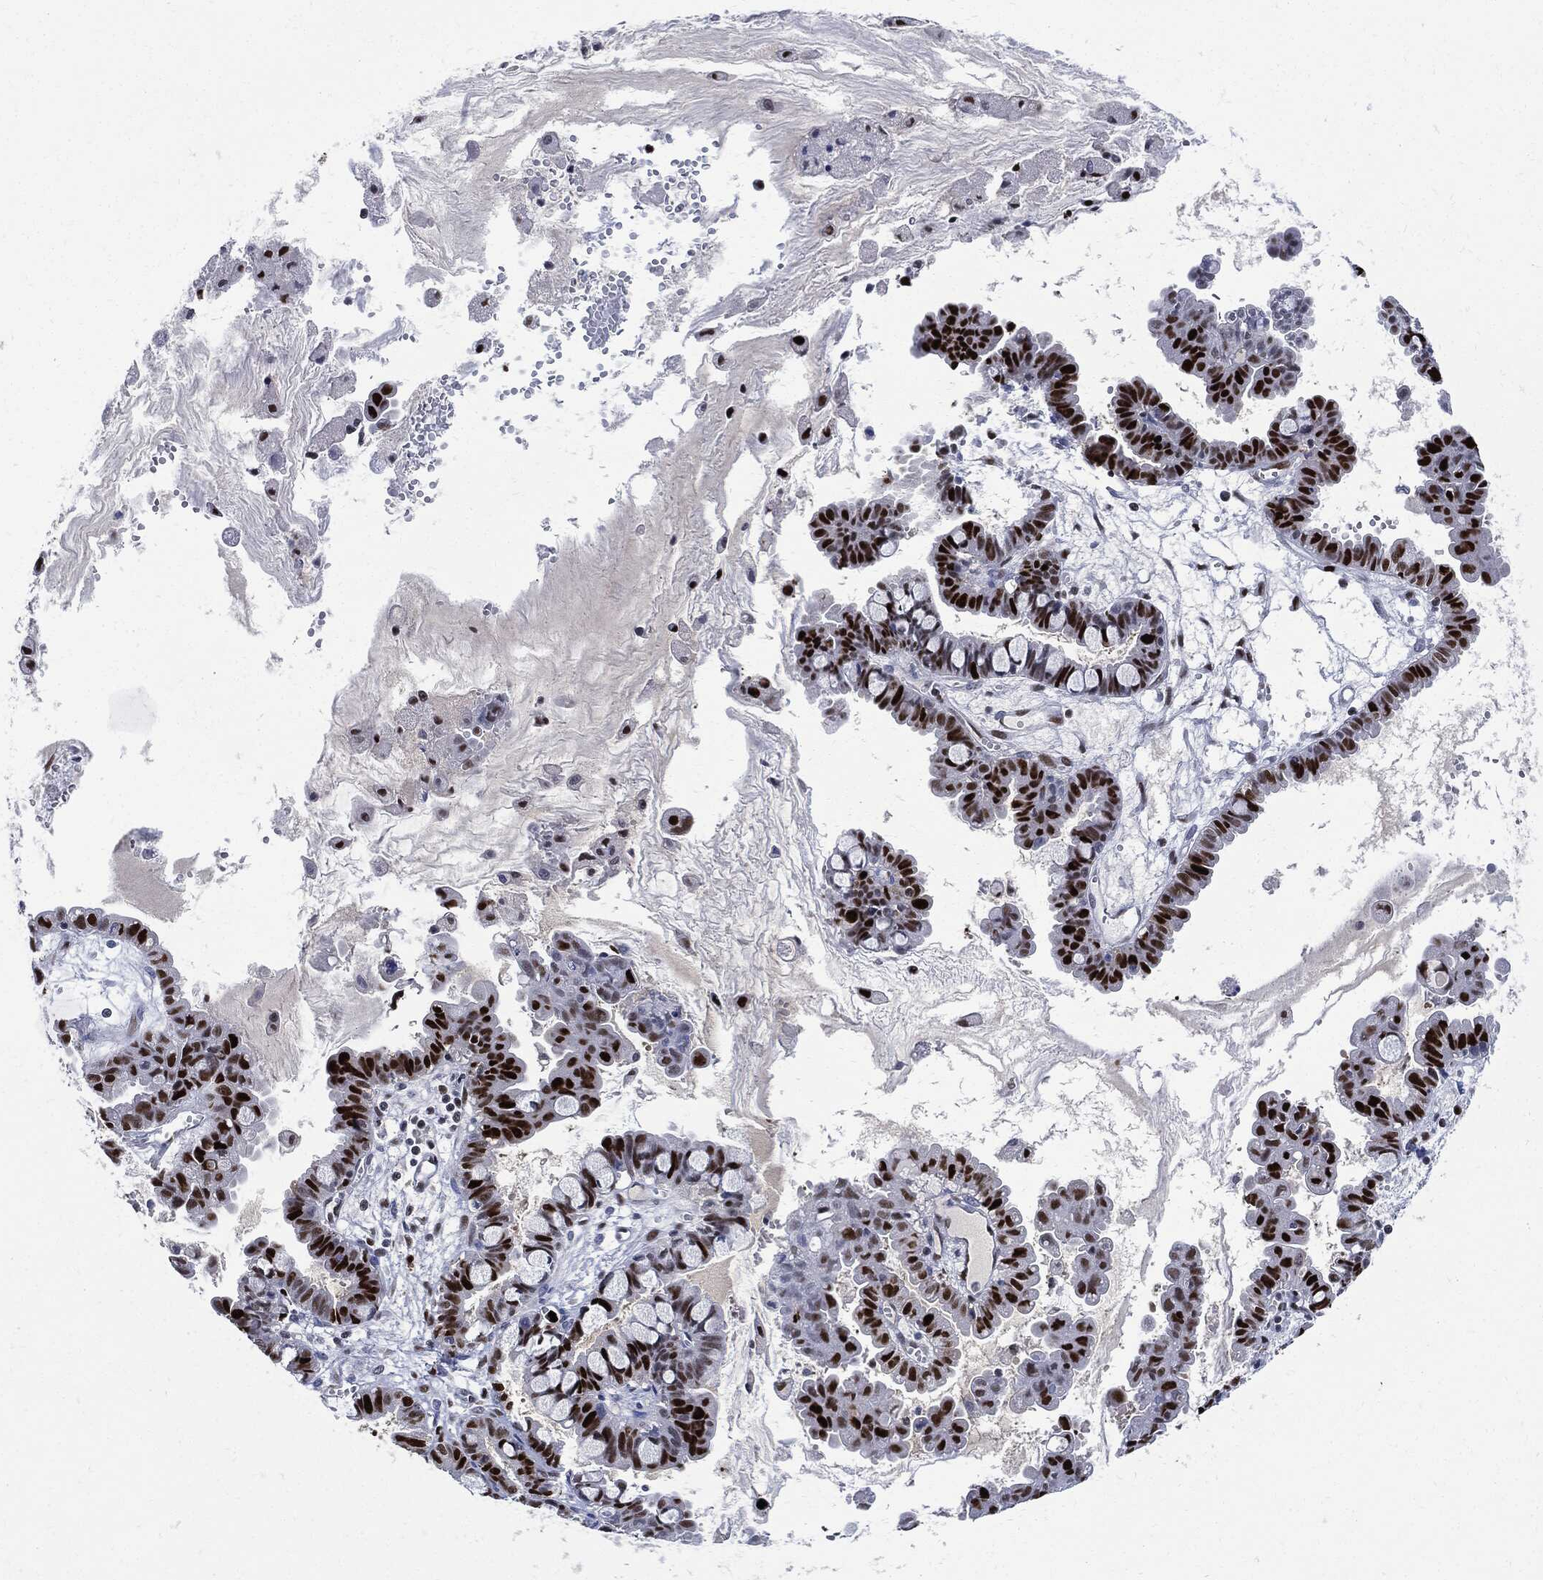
{"staining": {"intensity": "strong", "quantity": ">75%", "location": "nuclear"}, "tissue": "ovarian cancer", "cell_type": "Tumor cells", "image_type": "cancer", "snomed": [{"axis": "morphology", "description": "Cystadenocarcinoma, mucinous, NOS"}, {"axis": "topography", "description": "Ovary"}], "caption": "Human mucinous cystadenocarcinoma (ovarian) stained with a brown dye exhibits strong nuclear positive positivity in approximately >75% of tumor cells.", "gene": "PCNA", "patient": {"sex": "female", "age": 63}}